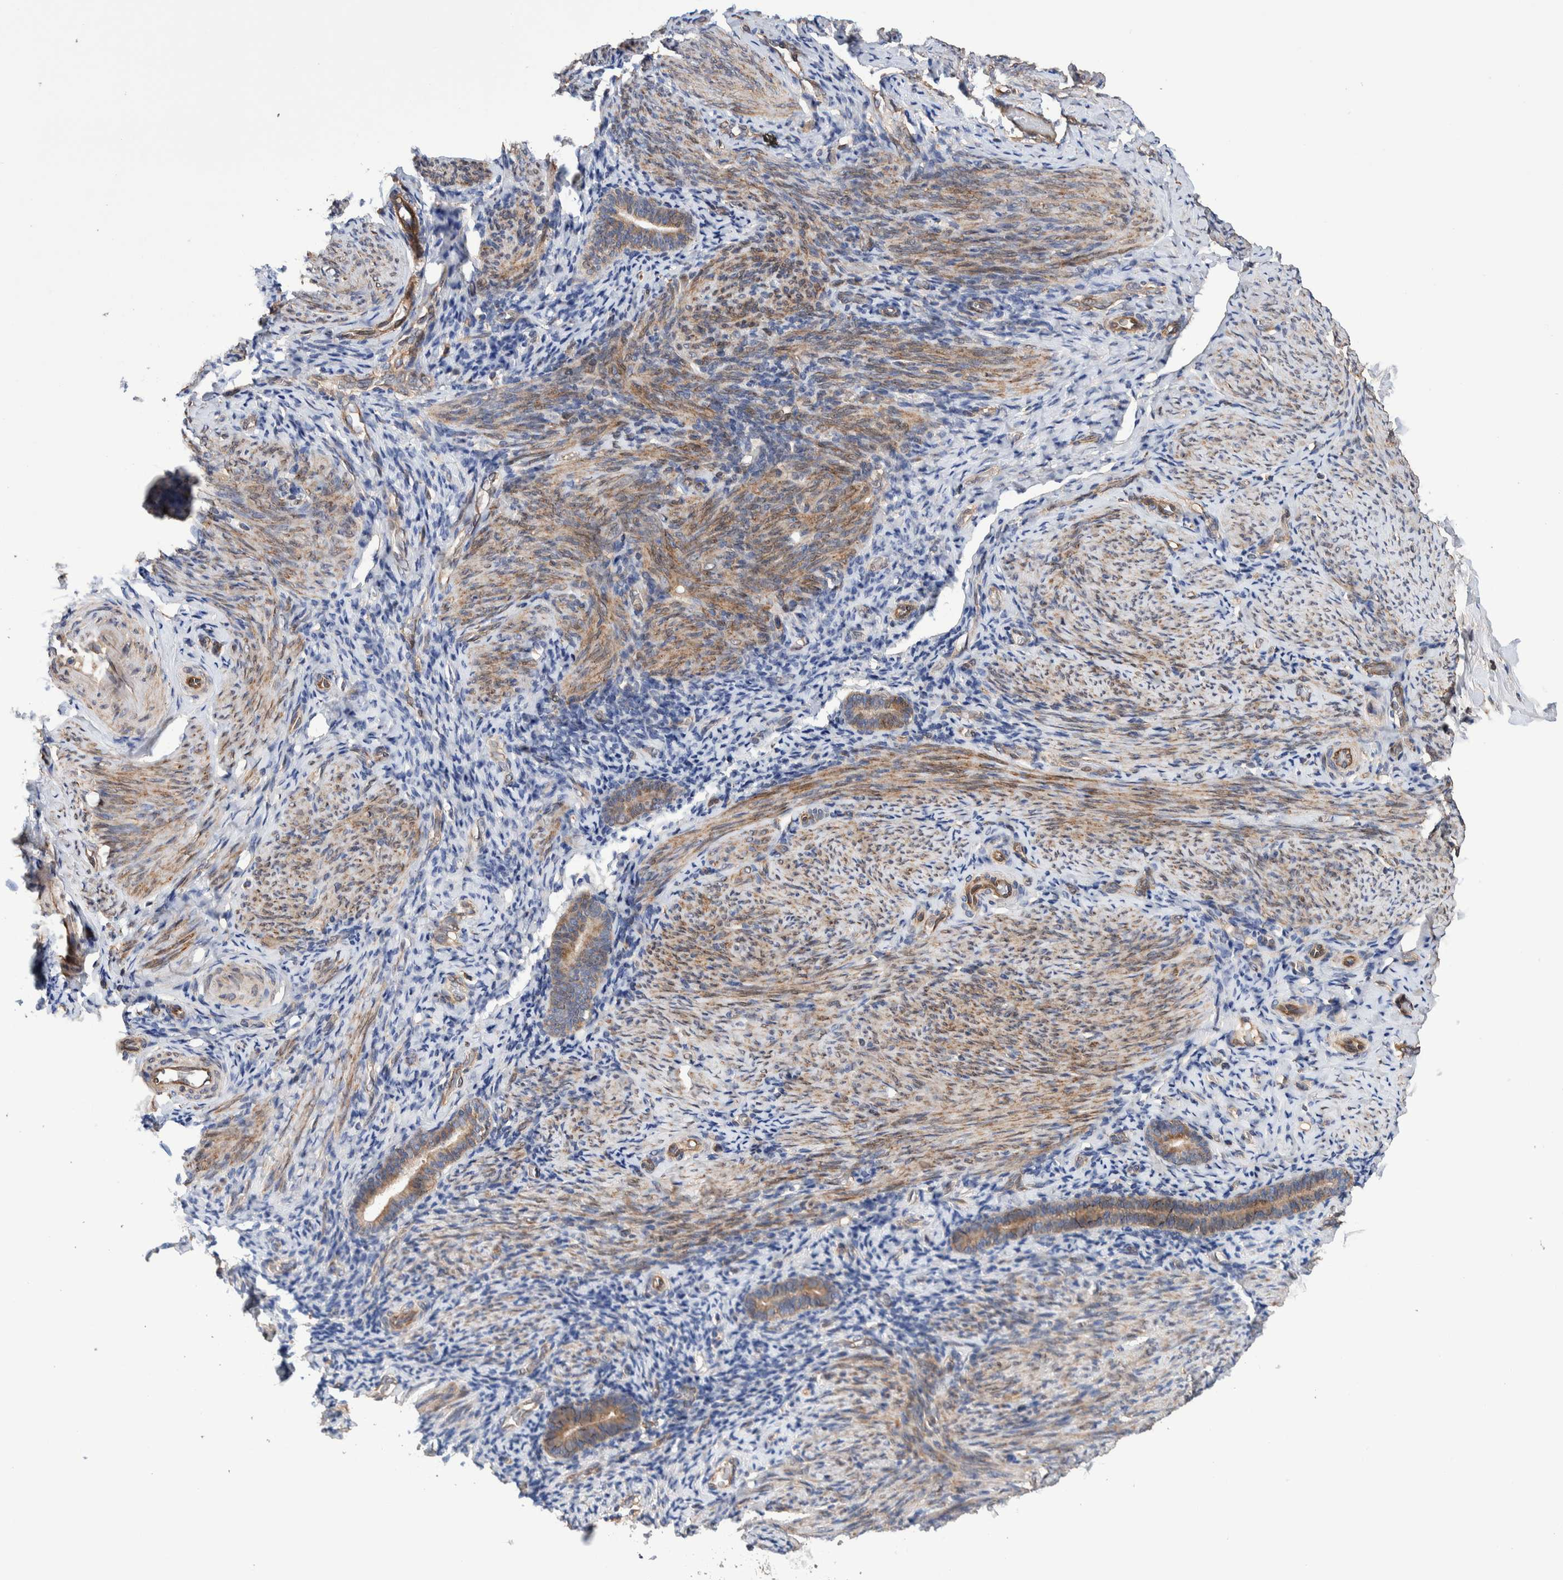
{"staining": {"intensity": "negative", "quantity": "none", "location": "none"}, "tissue": "endometrium", "cell_type": "Cells in endometrial stroma", "image_type": "normal", "snomed": [{"axis": "morphology", "description": "Normal tissue, NOS"}, {"axis": "topography", "description": "Endometrium"}], "caption": "Micrograph shows no significant protein staining in cells in endometrial stroma of benign endometrium. The staining was performed using DAB to visualize the protein expression in brown, while the nuclei were stained in blue with hematoxylin (Magnification: 20x).", "gene": "SLC45A4", "patient": {"sex": "female", "age": 51}}